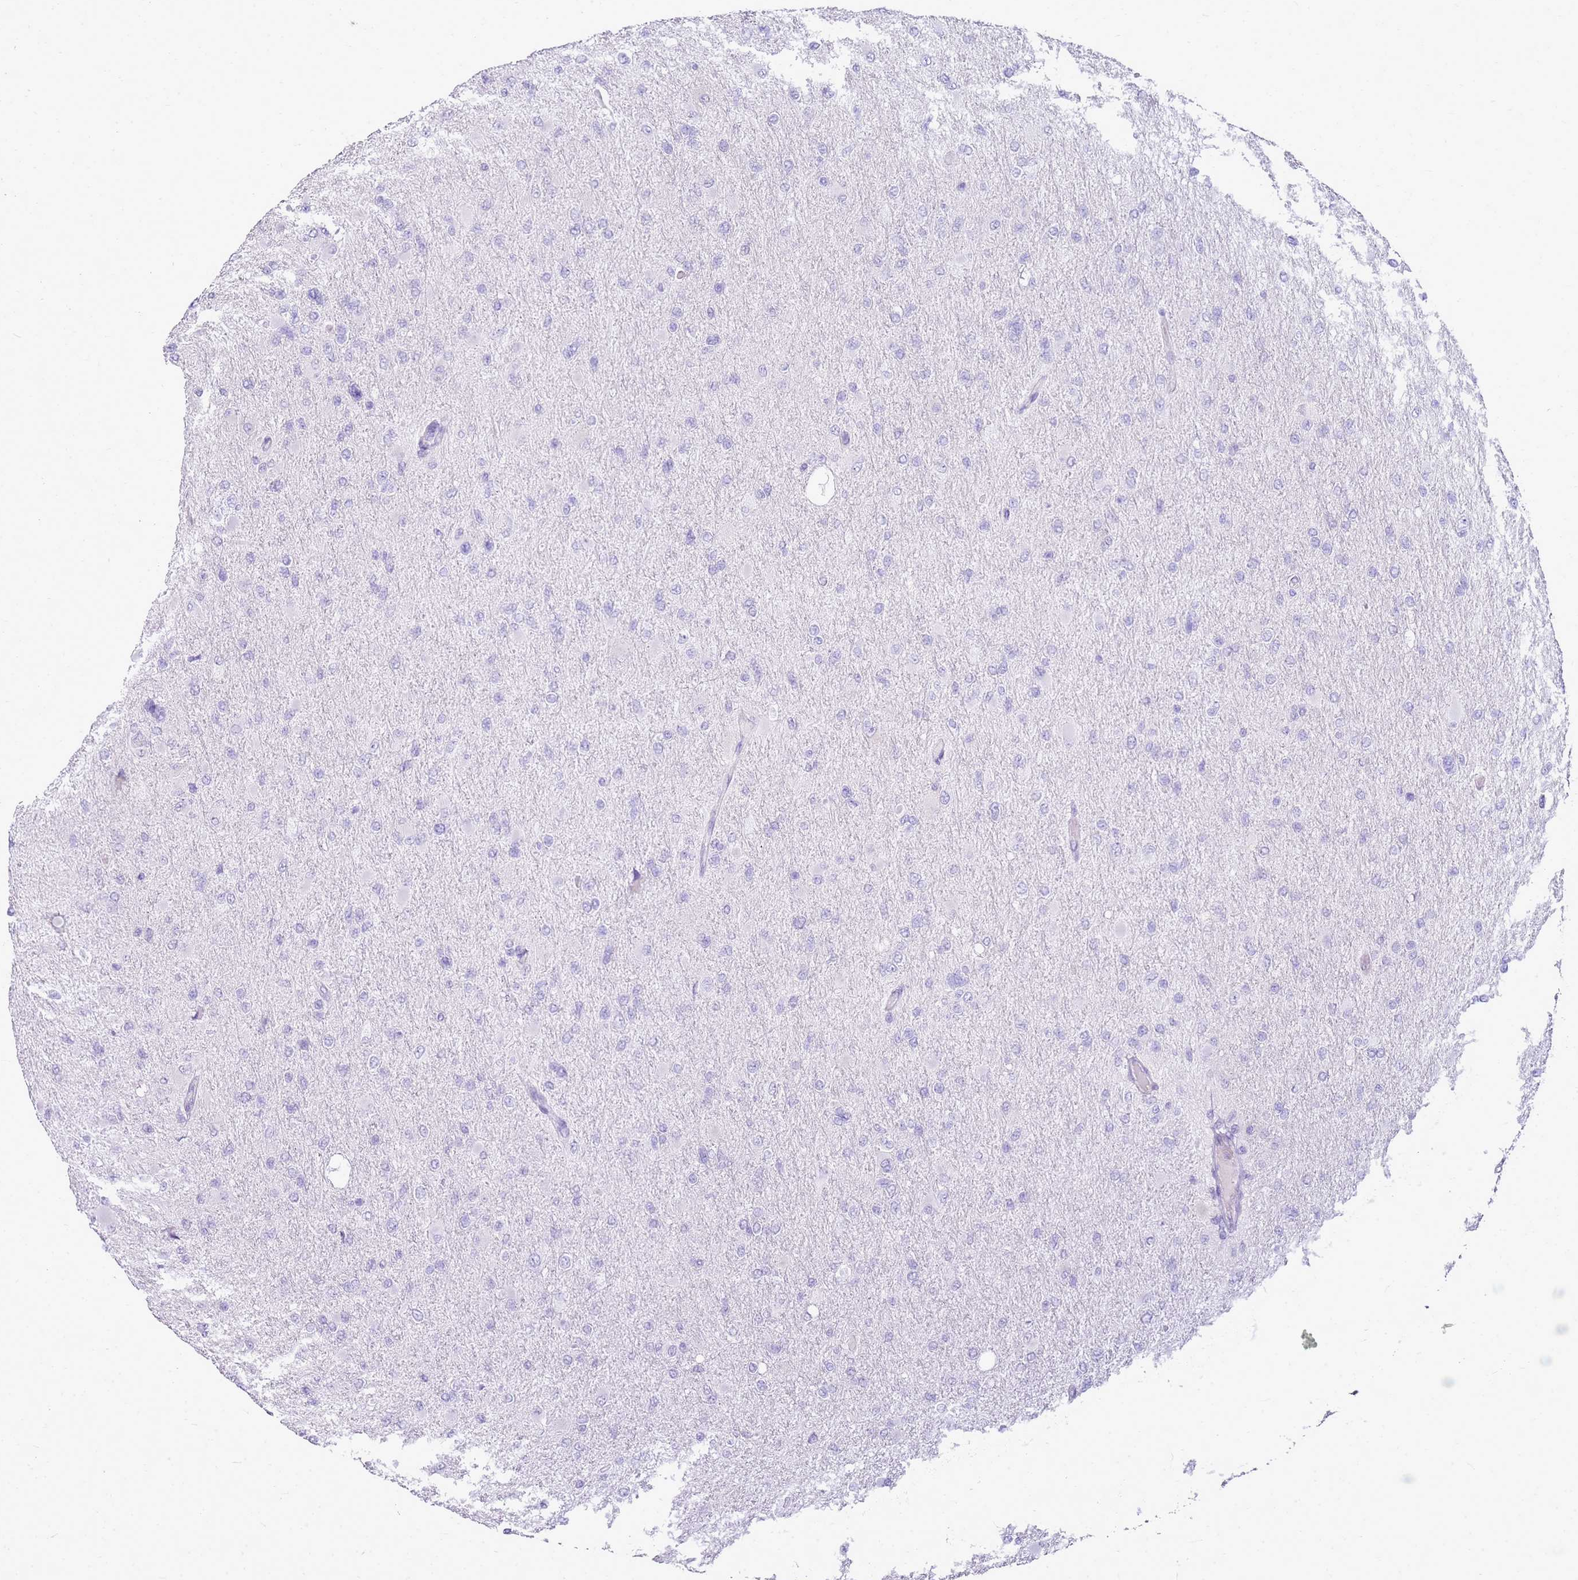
{"staining": {"intensity": "negative", "quantity": "none", "location": "none"}, "tissue": "glioma", "cell_type": "Tumor cells", "image_type": "cancer", "snomed": [{"axis": "morphology", "description": "Glioma, malignant, High grade"}, {"axis": "topography", "description": "Cerebral cortex"}], "caption": "Immunohistochemistry of human glioma shows no expression in tumor cells.", "gene": "SULT1E1", "patient": {"sex": "female", "age": 36}}